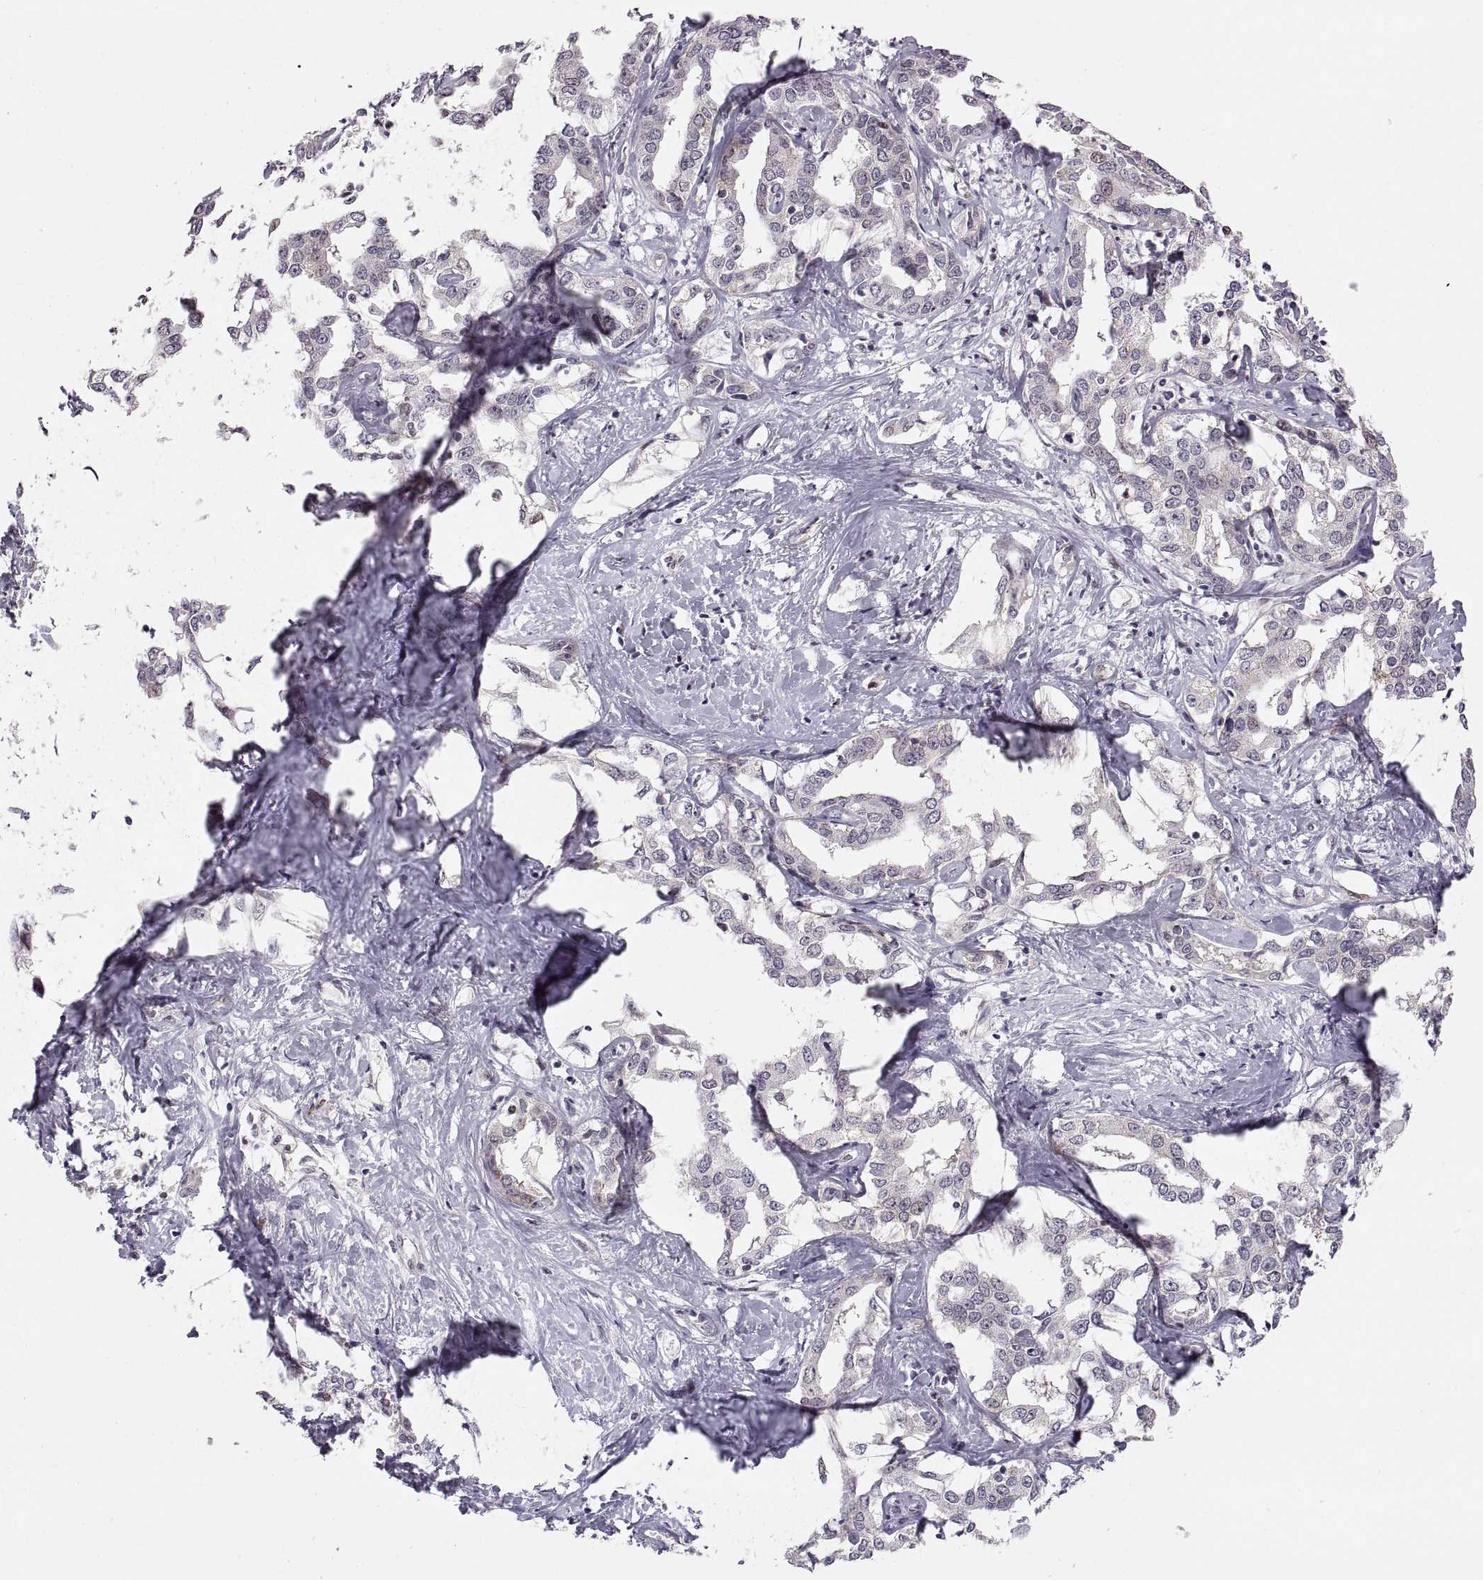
{"staining": {"intensity": "negative", "quantity": "none", "location": "none"}, "tissue": "liver cancer", "cell_type": "Tumor cells", "image_type": "cancer", "snomed": [{"axis": "morphology", "description": "Cholangiocarcinoma"}, {"axis": "topography", "description": "Liver"}], "caption": "This is a histopathology image of IHC staining of liver cancer, which shows no staining in tumor cells.", "gene": "SNAI1", "patient": {"sex": "male", "age": 59}}